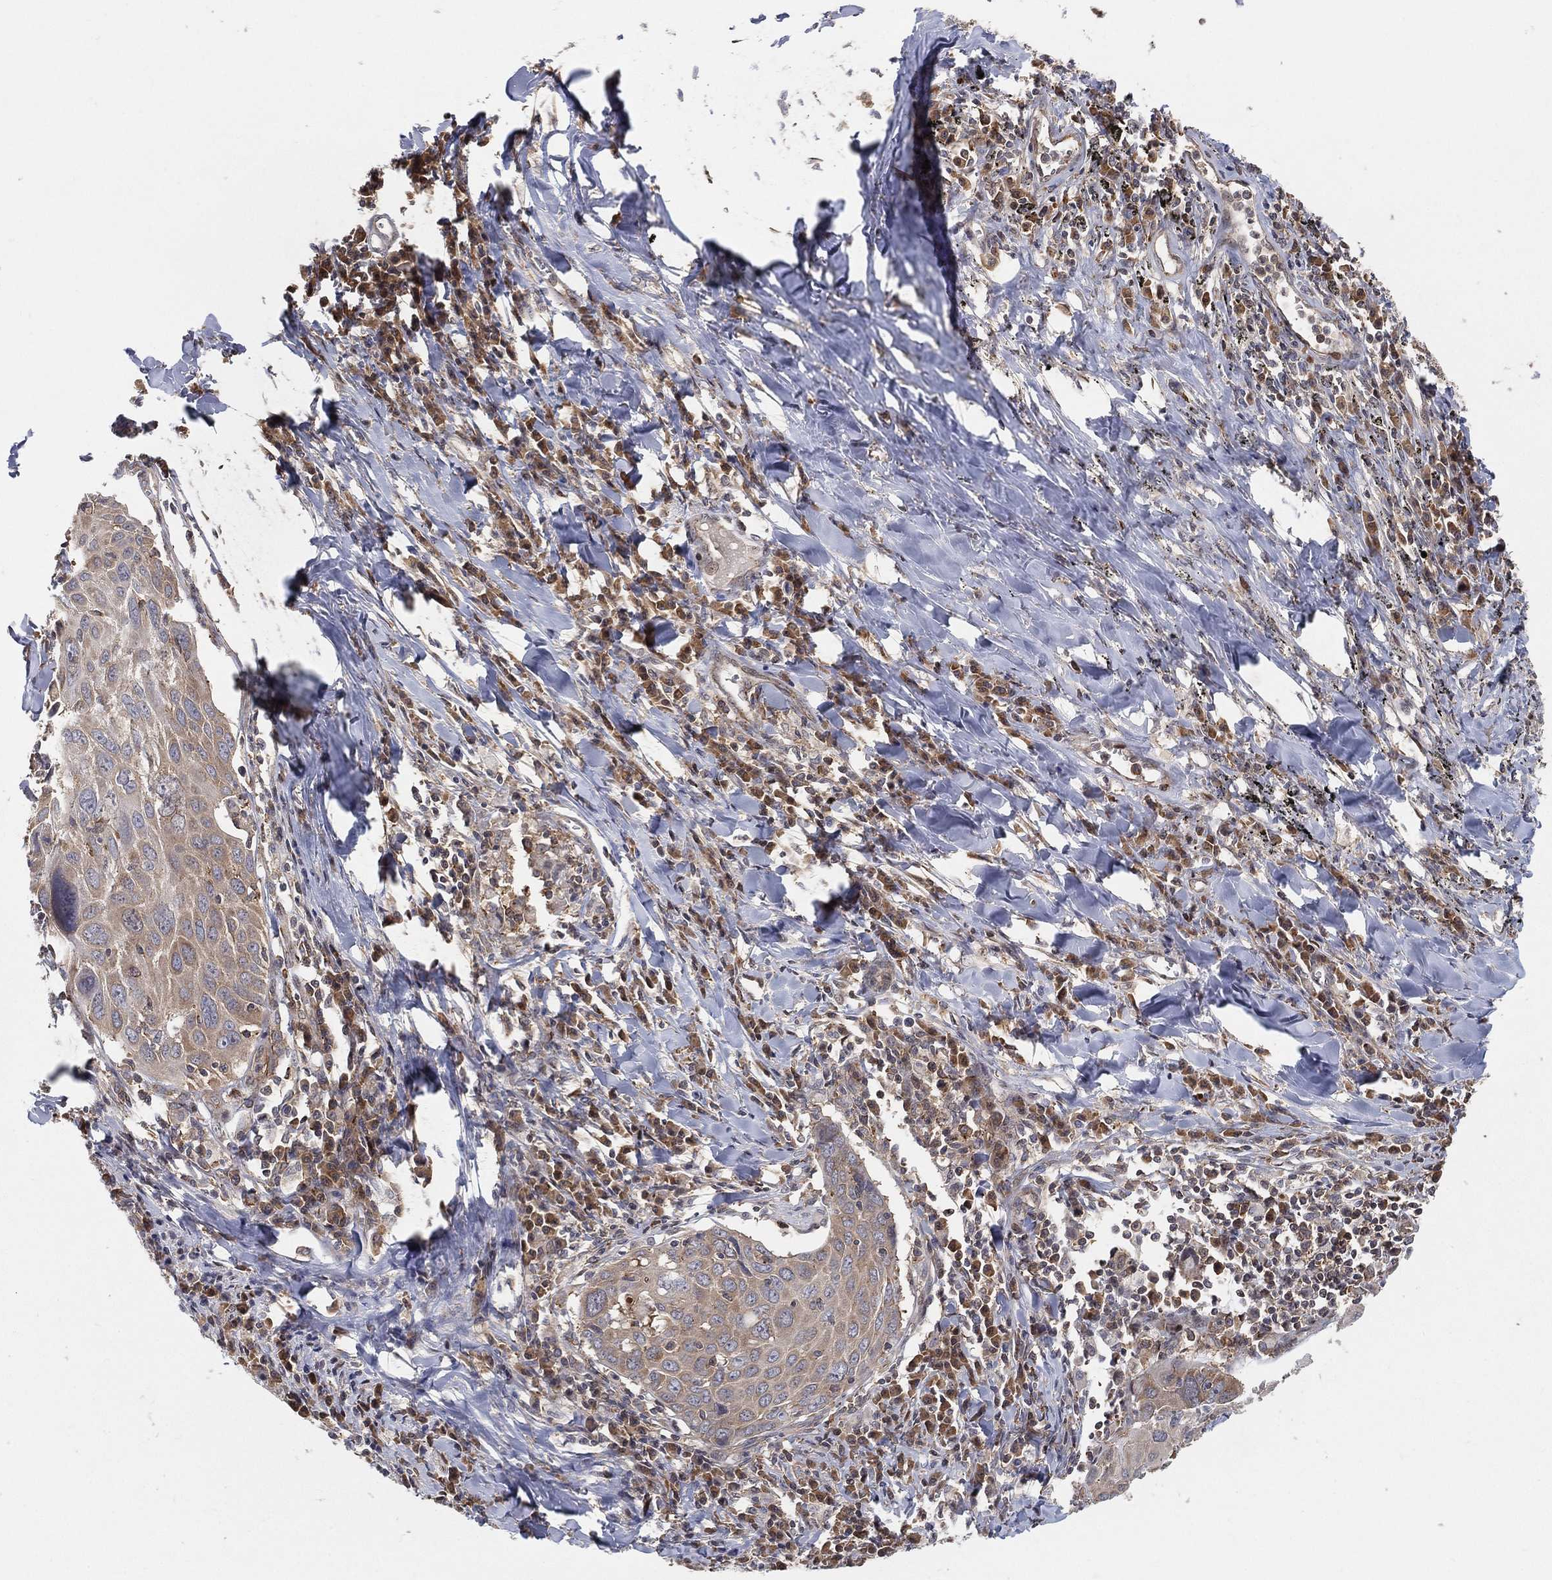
{"staining": {"intensity": "weak", "quantity": "25%-75%", "location": "cytoplasmic/membranous"}, "tissue": "lung cancer", "cell_type": "Tumor cells", "image_type": "cancer", "snomed": [{"axis": "morphology", "description": "Squamous cell carcinoma, NOS"}, {"axis": "topography", "description": "Lung"}], "caption": "Human lung cancer (squamous cell carcinoma) stained for a protein (brown) demonstrates weak cytoplasmic/membranous positive staining in approximately 25%-75% of tumor cells.", "gene": "TMTC4", "patient": {"sex": "male", "age": 57}}